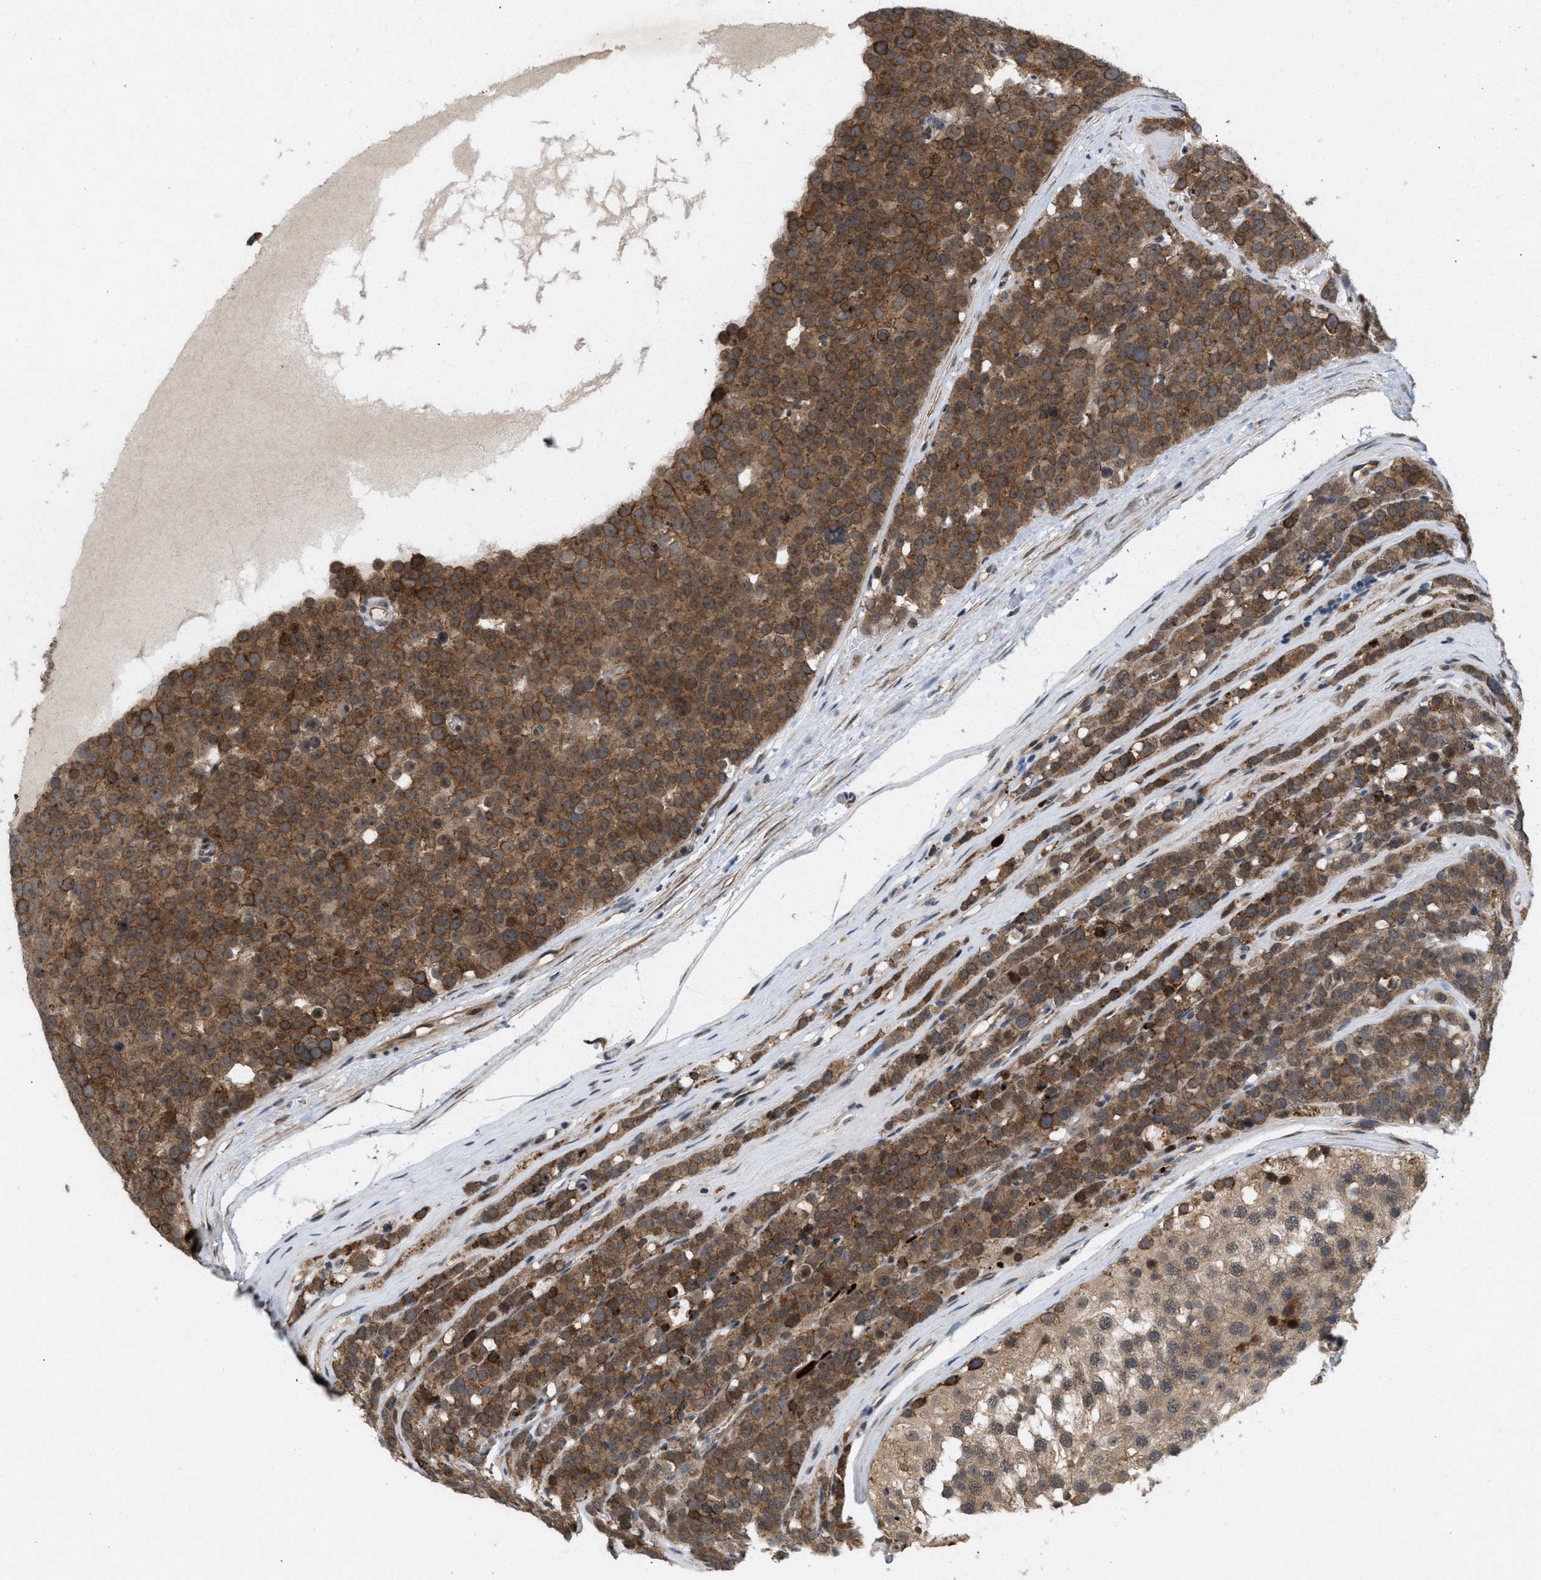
{"staining": {"intensity": "strong", "quantity": ">75%", "location": "cytoplasmic/membranous"}, "tissue": "testis cancer", "cell_type": "Tumor cells", "image_type": "cancer", "snomed": [{"axis": "morphology", "description": "Seminoma, NOS"}, {"axis": "topography", "description": "Testis"}], "caption": "Immunohistochemistry staining of seminoma (testis), which demonstrates high levels of strong cytoplasmic/membranous staining in approximately >75% of tumor cells indicating strong cytoplasmic/membranous protein positivity. The staining was performed using DAB (brown) for protein detection and nuclei were counterstained in hematoxylin (blue).", "gene": "MFSD6", "patient": {"sex": "male", "age": 71}}